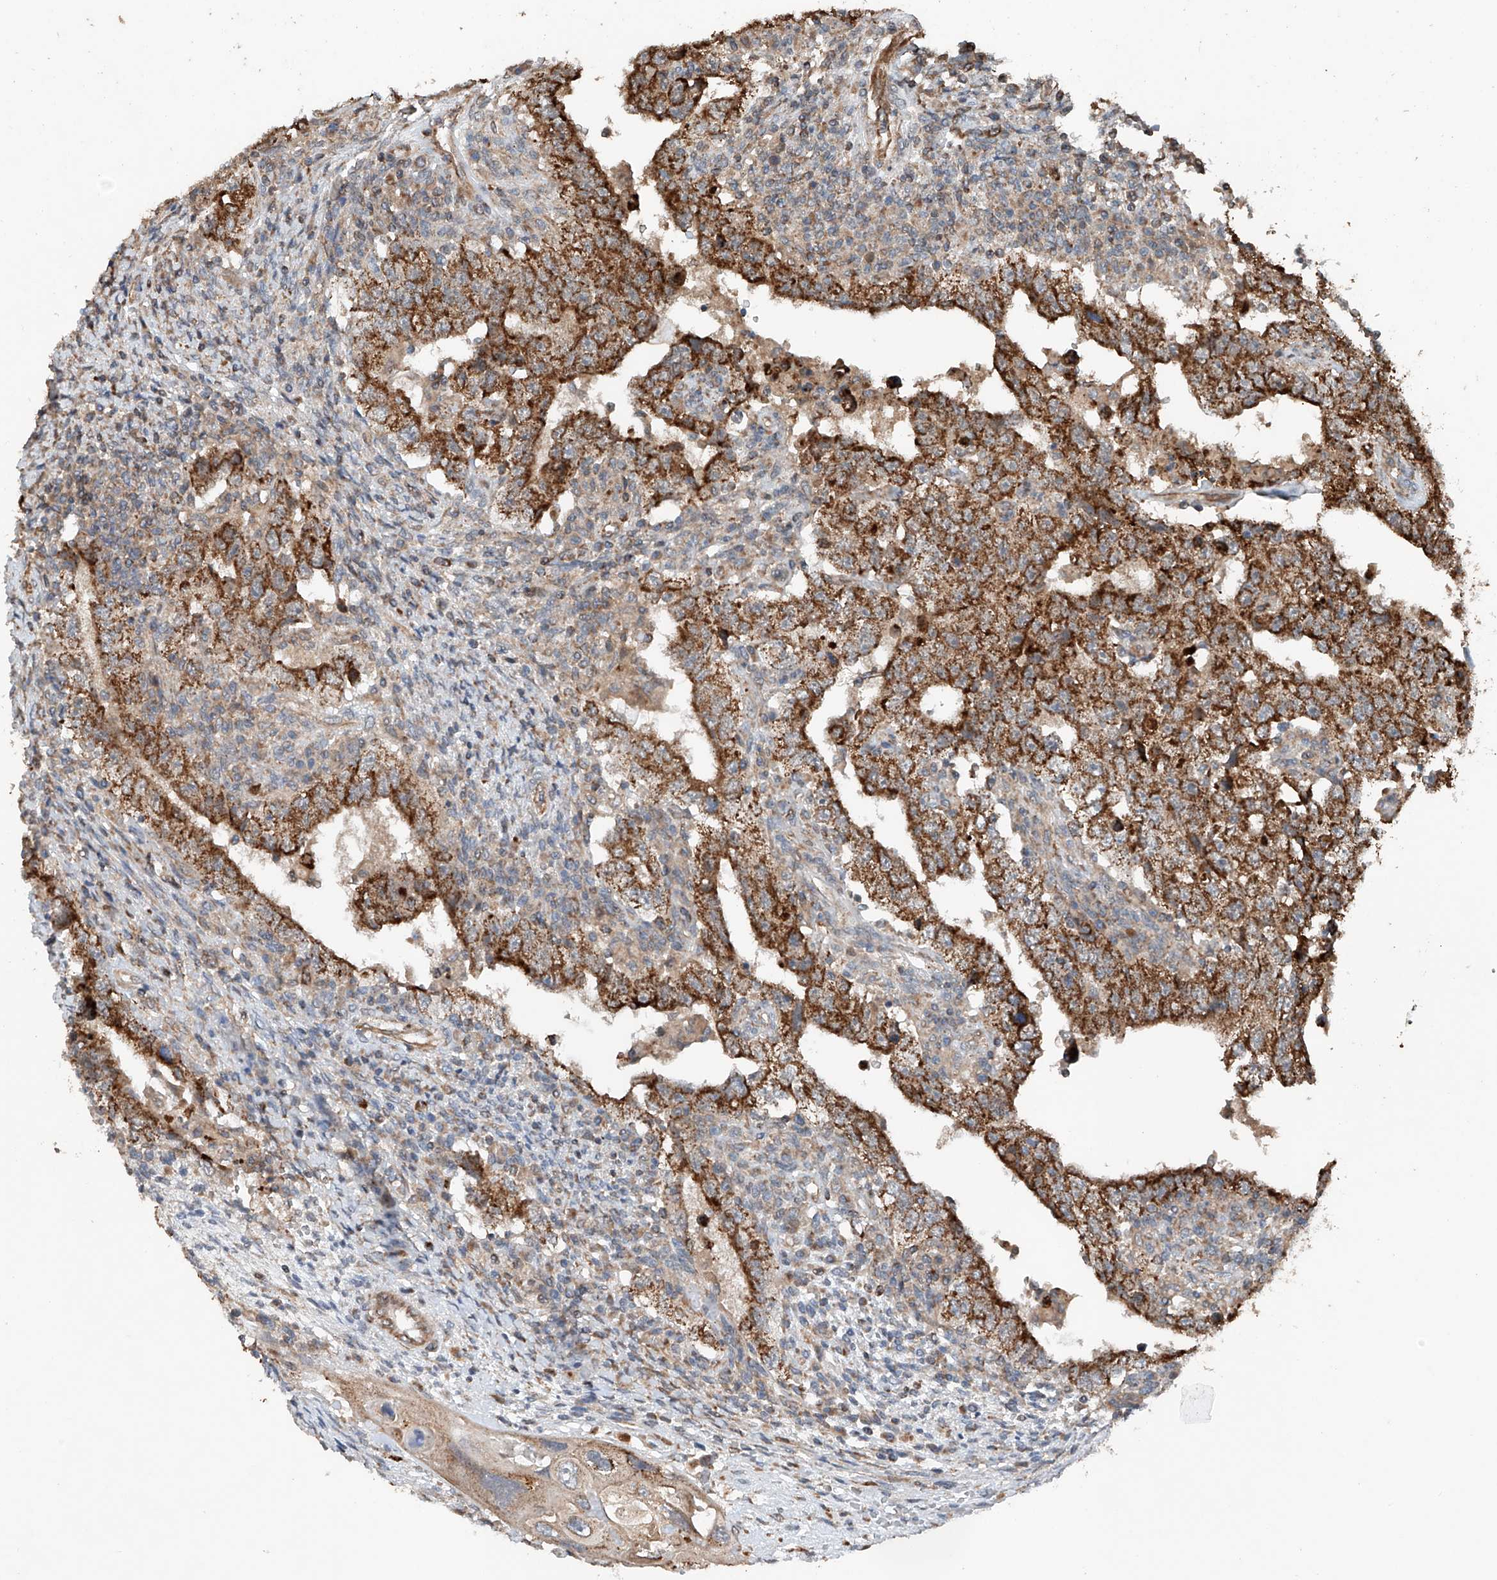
{"staining": {"intensity": "strong", "quantity": ">75%", "location": "cytoplasmic/membranous"}, "tissue": "testis cancer", "cell_type": "Tumor cells", "image_type": "cancer", "snomed": [{"axis": "morphology", "description": "Carcinoma, Embryonal, NOS"}, {"axis": "topography", "description": "Testis"}], "caption": "An image of human testis cancer (embryonal carcinoma) stained for a protein displays strong cytoplasmic/membranous brown staining in tumor cells. (brown staining indicates protein expression, while blue staining denotes nuclei).", "gene": "AP4B1", "patient": {"sex": "male", "age": 26}}